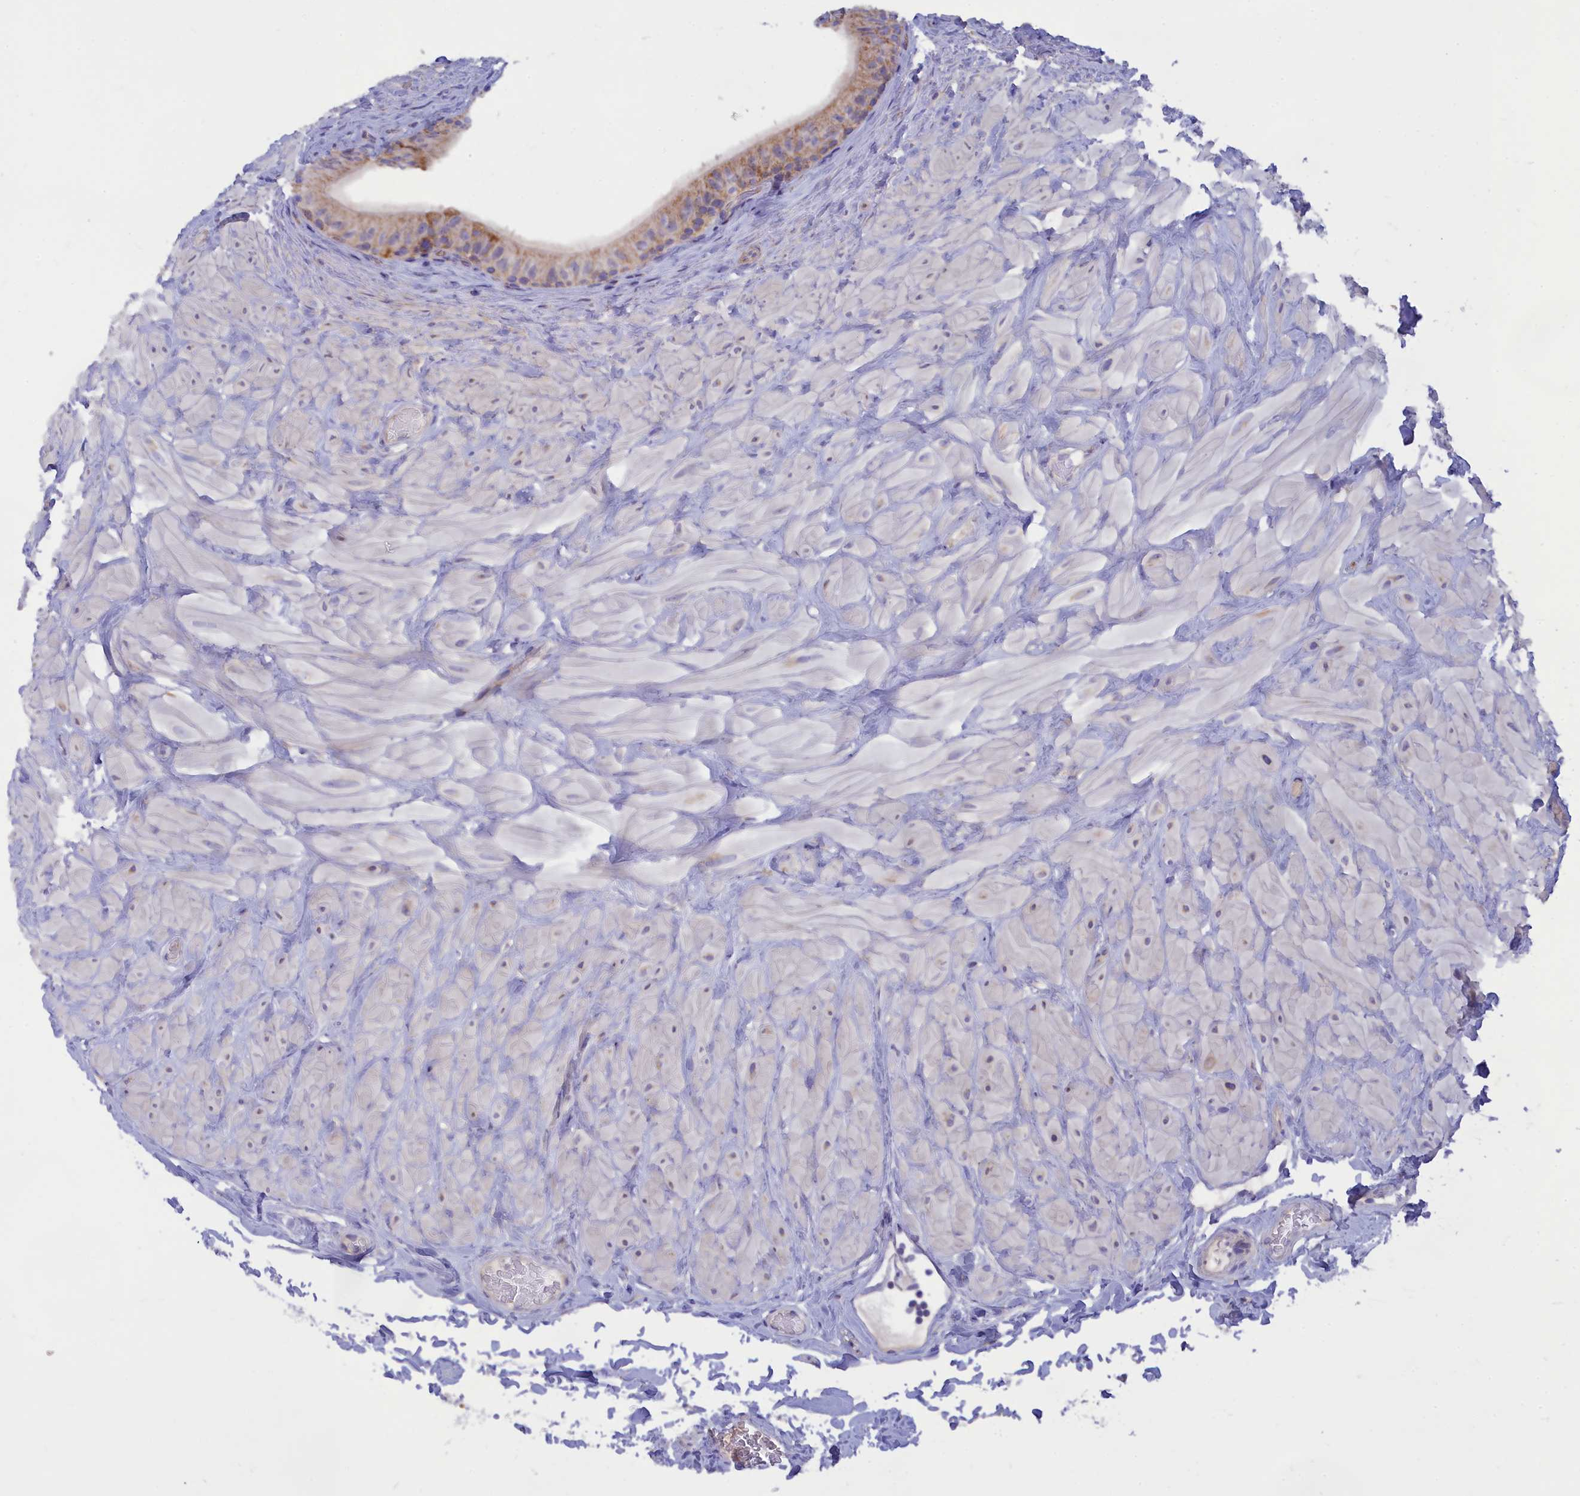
{"staining": {"intensity": "moderate", "quantity": "<25%", "location": "cytoplasmic/membranous"}, "tissue": "epididymis", "cell_type": "Glandular cells", "image_type": "normal", "snomed": [{"axis": "morphology", "description": "Normal tissue, NOS"}, {"axis": "topography", "description": "Soft tissue"}, {"axis": "topography", "description": "Vascular tissue"}, {"axis": "topography", "description": "Epididymis"}], "caption": "DAB (3,3'-diaminobenzidine) immunohistochemical staining of unremarkable human epididymis shows moderate cytoplasmic/membranous protein staining in about <25% of glandular cells. (DAB (3,3'-diaminobenzidine) = brown stain, brightfield microscopy at high magnification).", "gene": "TMEM30B", "patient": {"sex": "male", "age": 49}}